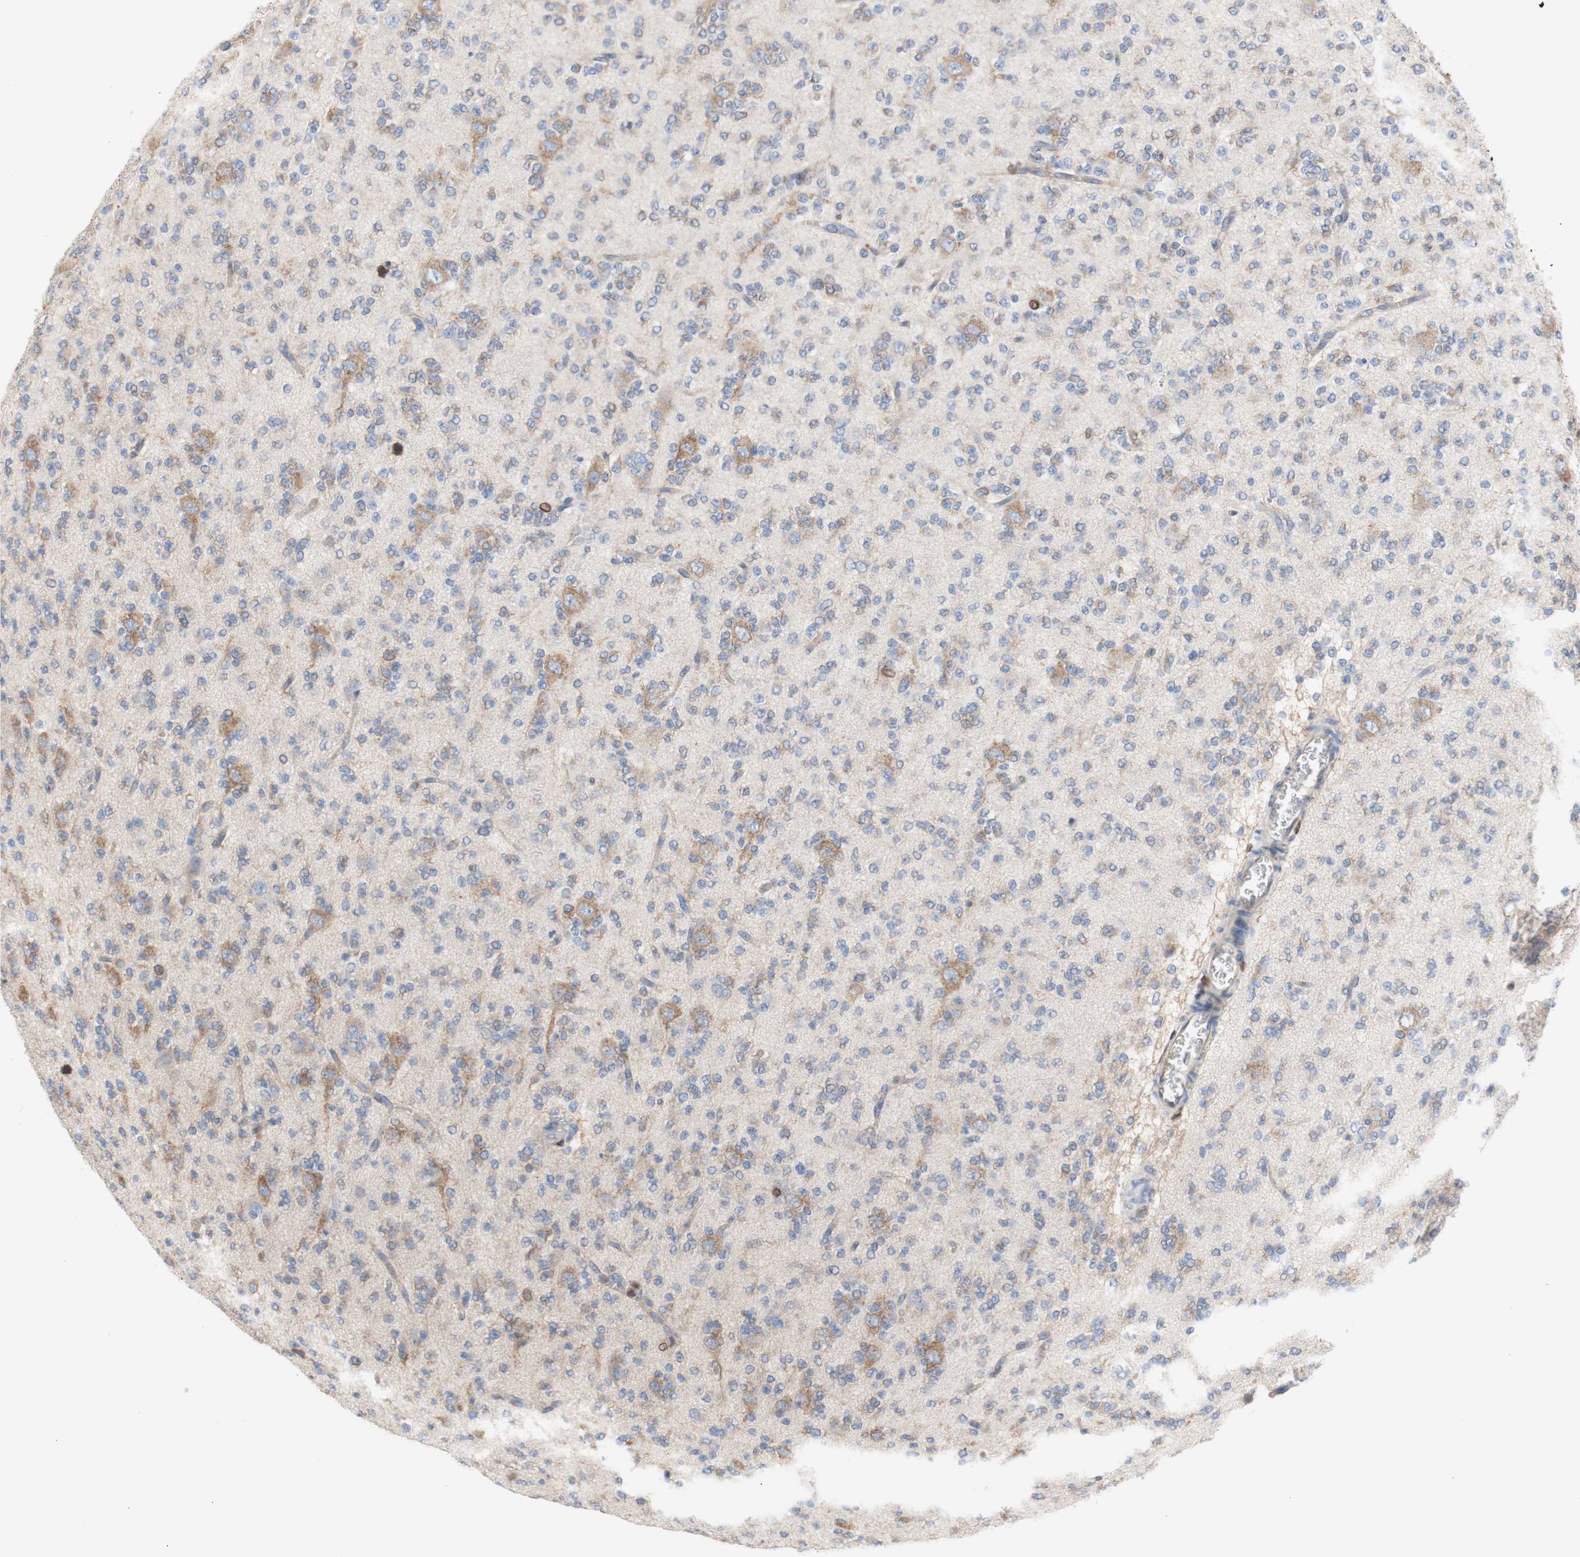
{"staining": {"intensity": "moderate", "quantity": "<25%", "location": "cytoplasmic/membranous,nuclear"}, "tissue": "glioma", "cell_type": "Tumor cells", "image_type": "cancer", "snomed": [{"axis": "morphology", "description": "Glioma, malignant, Low grade"}, {"axis": "topography", "description": "Brain"}], "caption": "DAB immunohistochemical staining of human glioma reveals moderate cytoplasmic/membranous and nuclear protein positivity in approximately <25% of tumor cells.", "gene": "ERLIN1", "patient": {"sex": "male", "age": 38}}